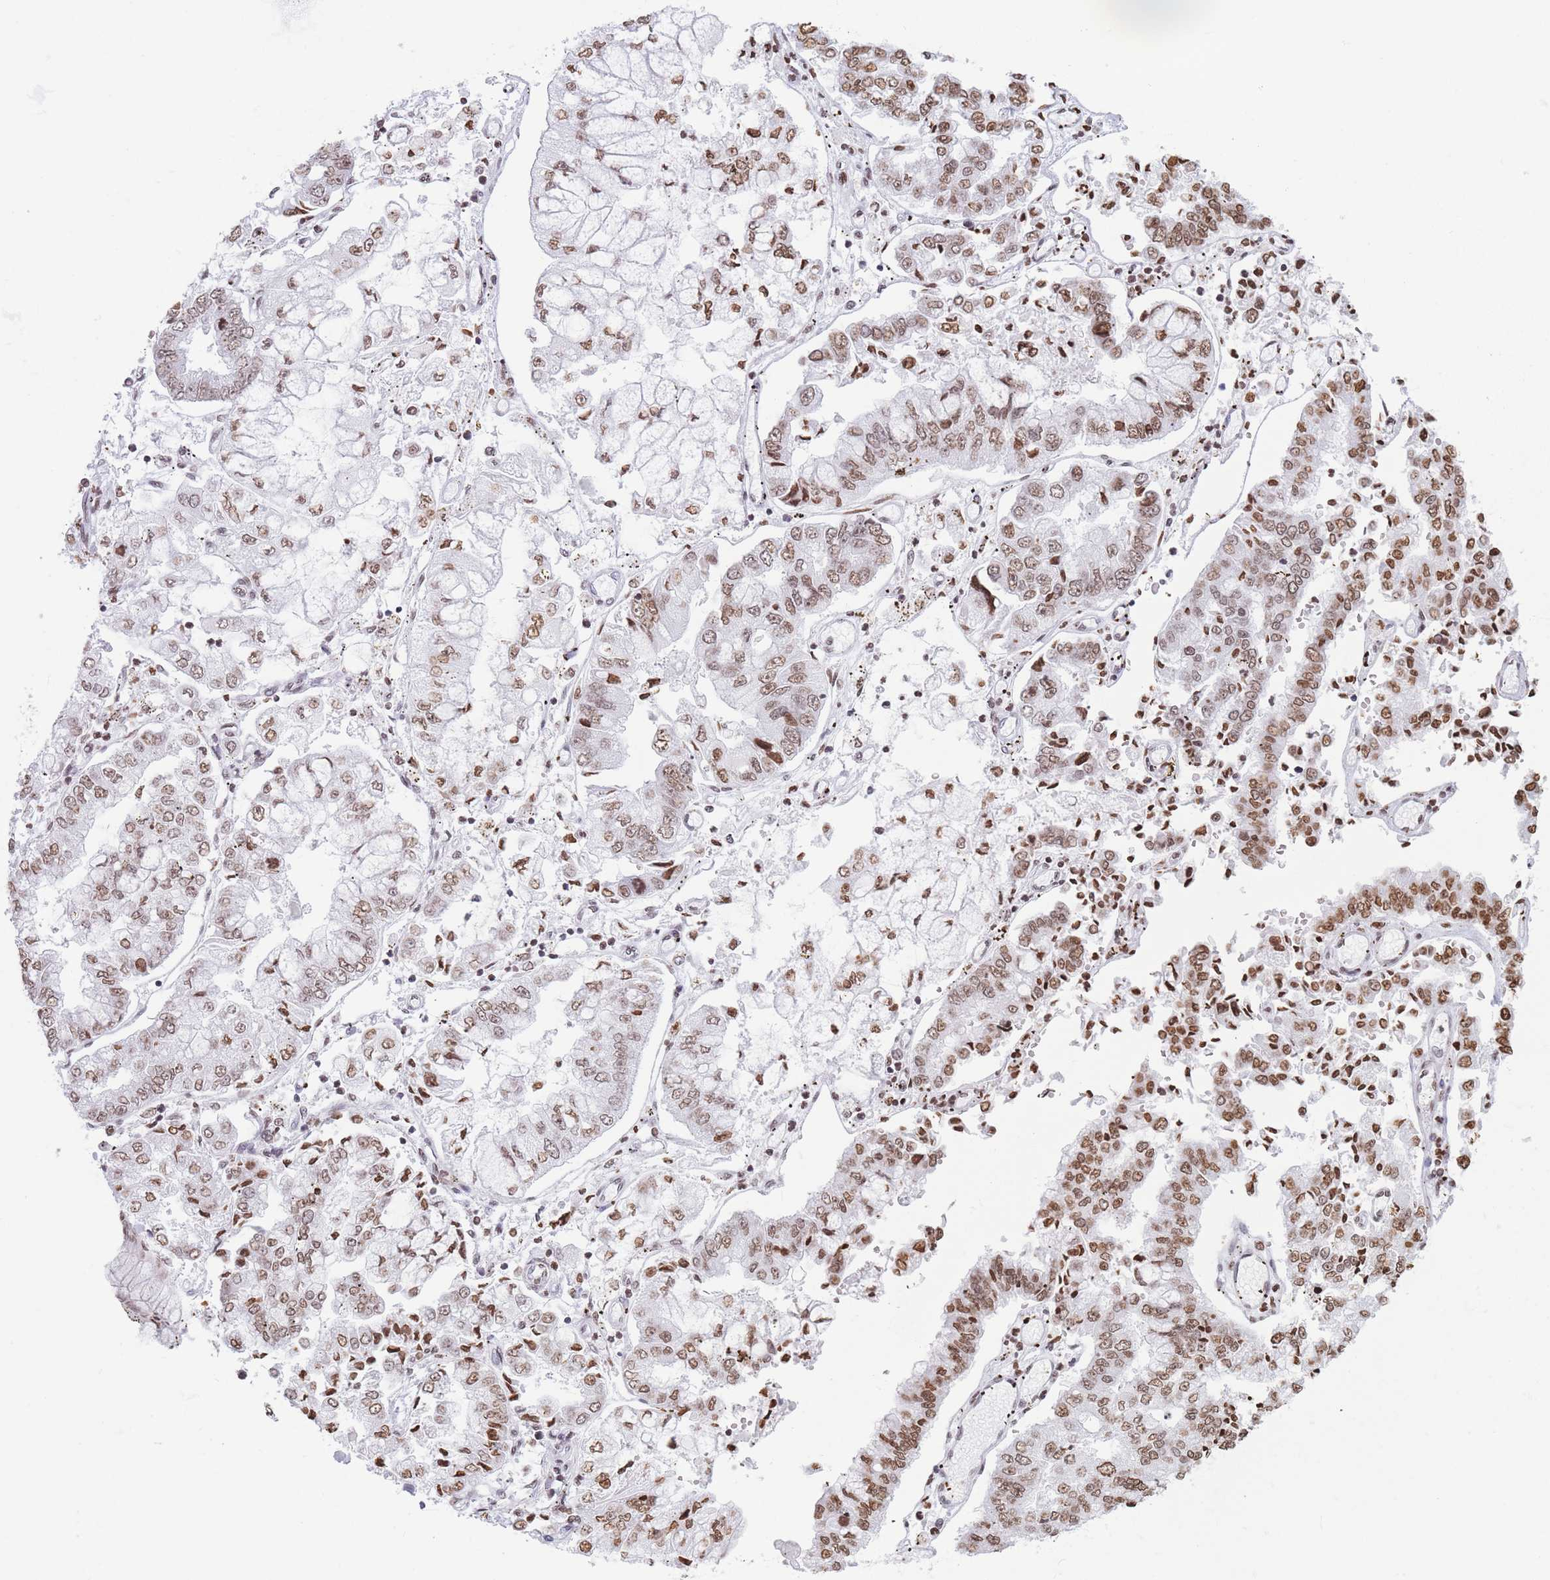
{"staining": {"intensity": "moderate", "quantity": ">75%", "location": "nuclear"}, "tissue": "stomach cancer", "cell_type": "Tumor cells", "image_type": "cancer", "snomed": [{"axis": "morphology", "description": "Adenocarcinoma, NOS"}, {"axis": "topography", "description": "Stomach"}], "caption": "Moderate nuclear positivity is seen in approximately >75% of tumor cells in stomach adenocarcinoma.", "gene": "RYK", "patient": {"sex": "male", "age": 76}}